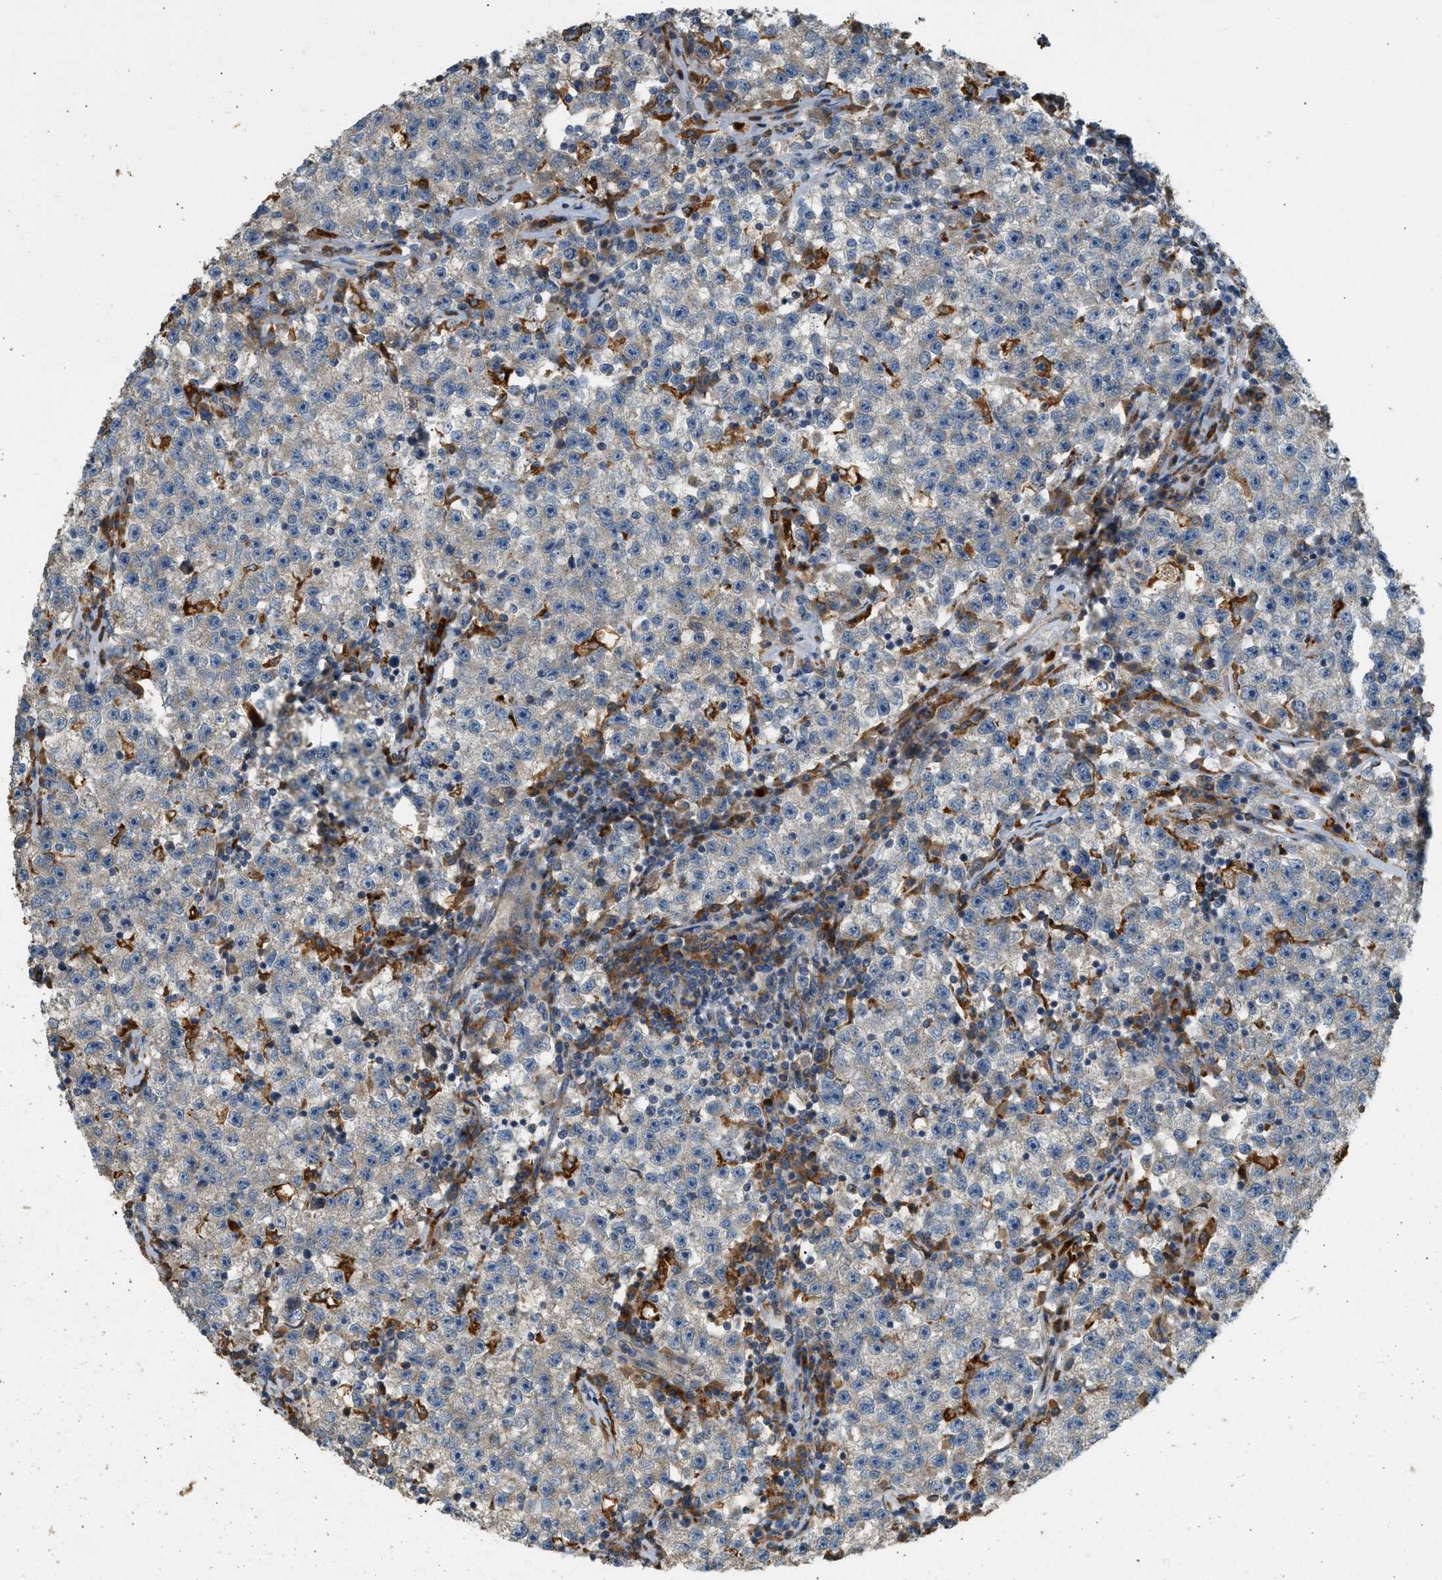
{"staining": {"intensity": "weak", "quantity": "<25%", "location": "cytoplasmic/membranous"}, "tissue": "testis cancer", "cell_type": "Tumor cells", "image_type": "cancer", "snomed": [{"axis": "morphology", "description": "Seminoma, NOS"}, {"axis": "topography", "description": "Testis"}], "caption": "Tumor cells show no significant protein staining in seminoma (testis).", "gene": "CTSB", "patient": {"sex": "male", "age": 22}}